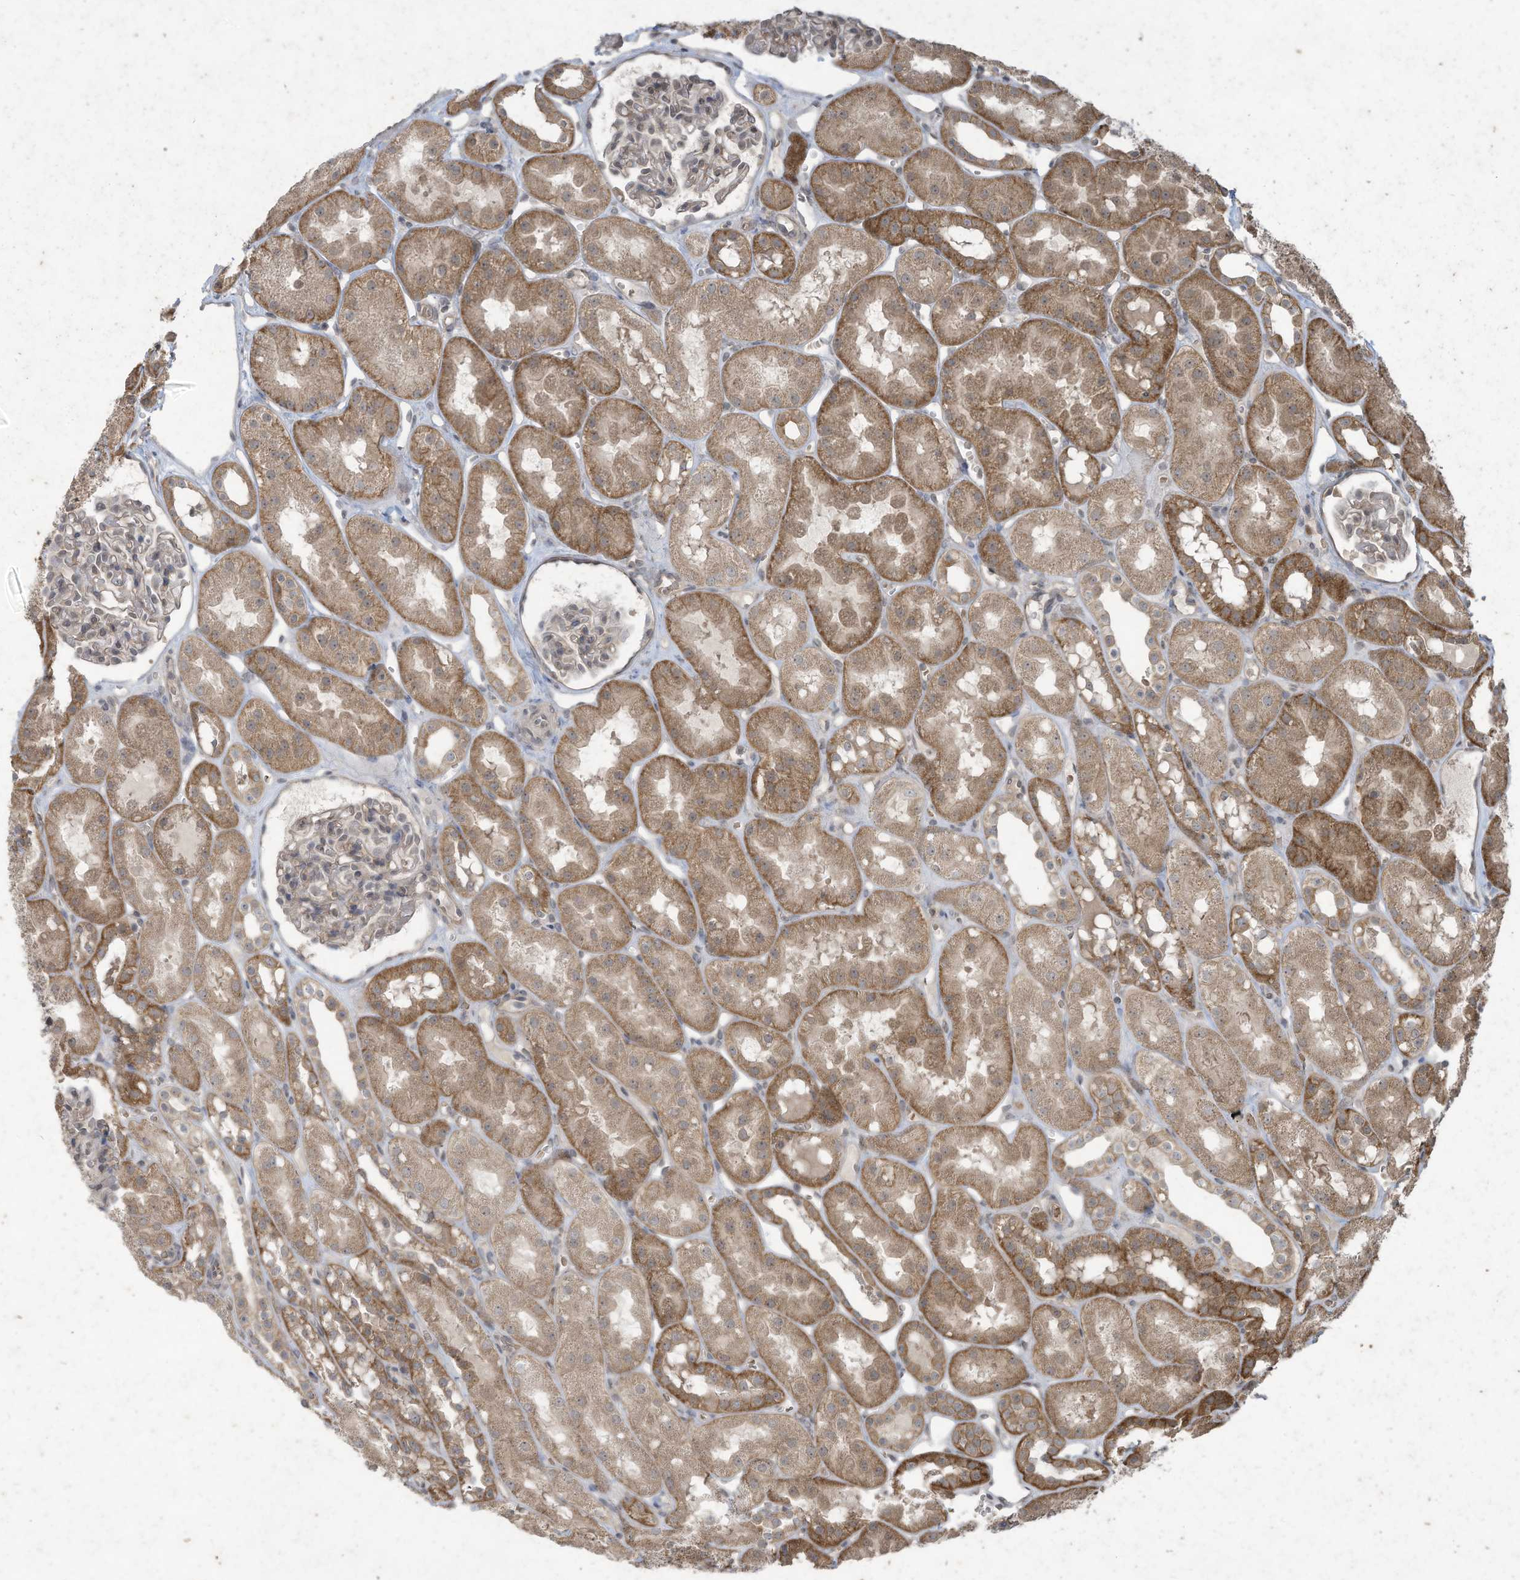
{"staining": {"intensity": "moderate", "quantity": "25%-75%", "location": "cytoplasmic/membranous"}, "tissue": "kidney", "cell_type": "Cells in glomeruli", "image_type": "normal", "snomed": [{"axis": "morphology", "description": "Normal tissue, NOS"}, {"axis": "topography", "description": "Kidney"}], "caption": "This is a photomicrograph of IHC staining of normal kidney, which shows moderate expression in the cytoplasmic/membranous of cells in glomeruli.", "gene": "MATN2", "patient": {"sex": "male", "age": 16}}